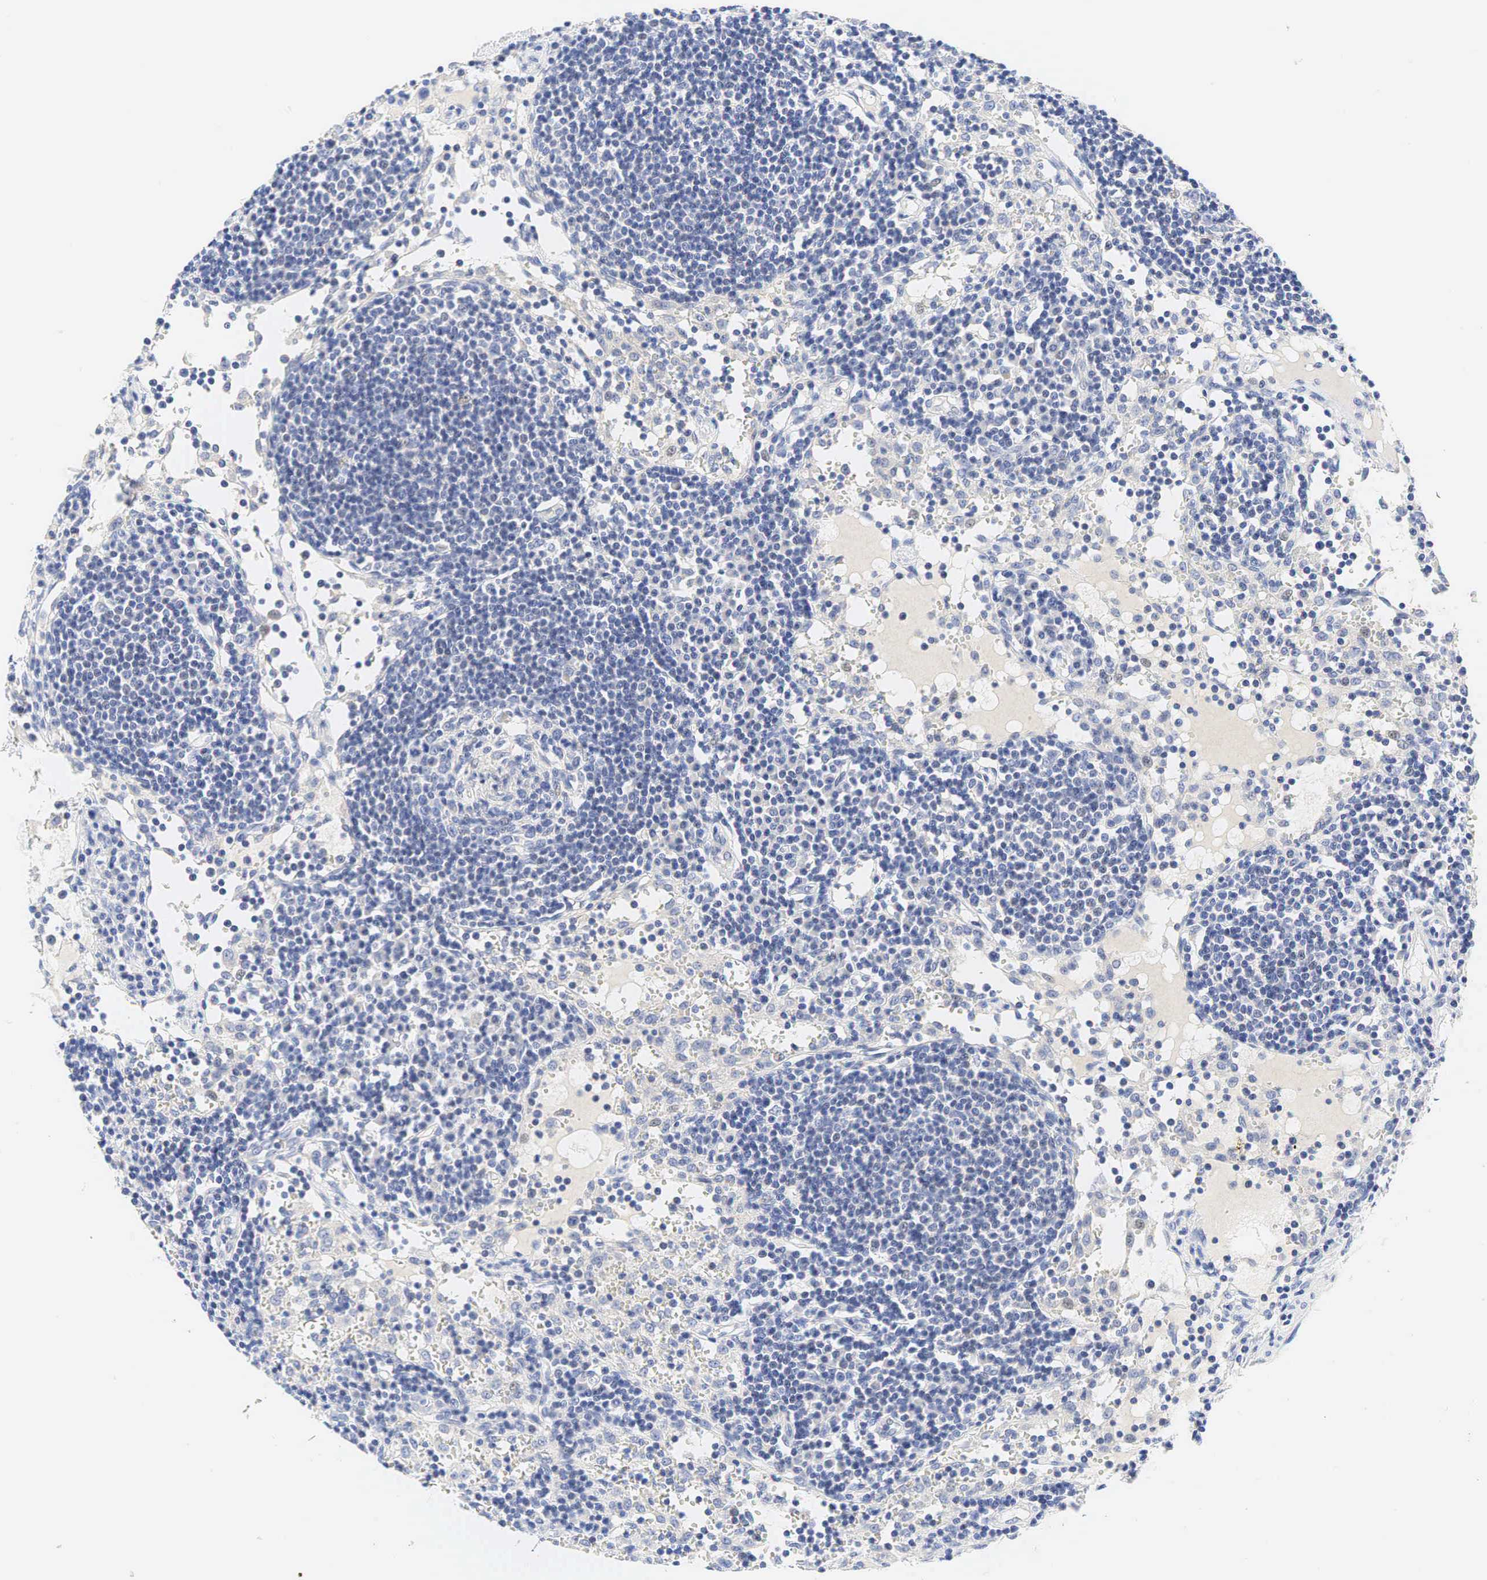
{"staining": {"intensity": "negative", "quantity": "none", "location": "none"}, "tissue": "lymph node", "cell_type": "Germinal center cells", "image_type": "normal", "snomed": [{"axis": "morphology", "description": "Normal tissue, NOS"}, {"axis": "topography", "description": "Lymph node"}], "caption": "Immunohistochemistry image of normal lymph node stained for a protein (brown), which shows no positivity in germinal center cells. (DAB (3,3'-diaminobenzidine) immunohistochemistry (IHC) with hematoxylin counter stain).", "gene": "AR", "patient": {"sex": "female", "age": 53}}